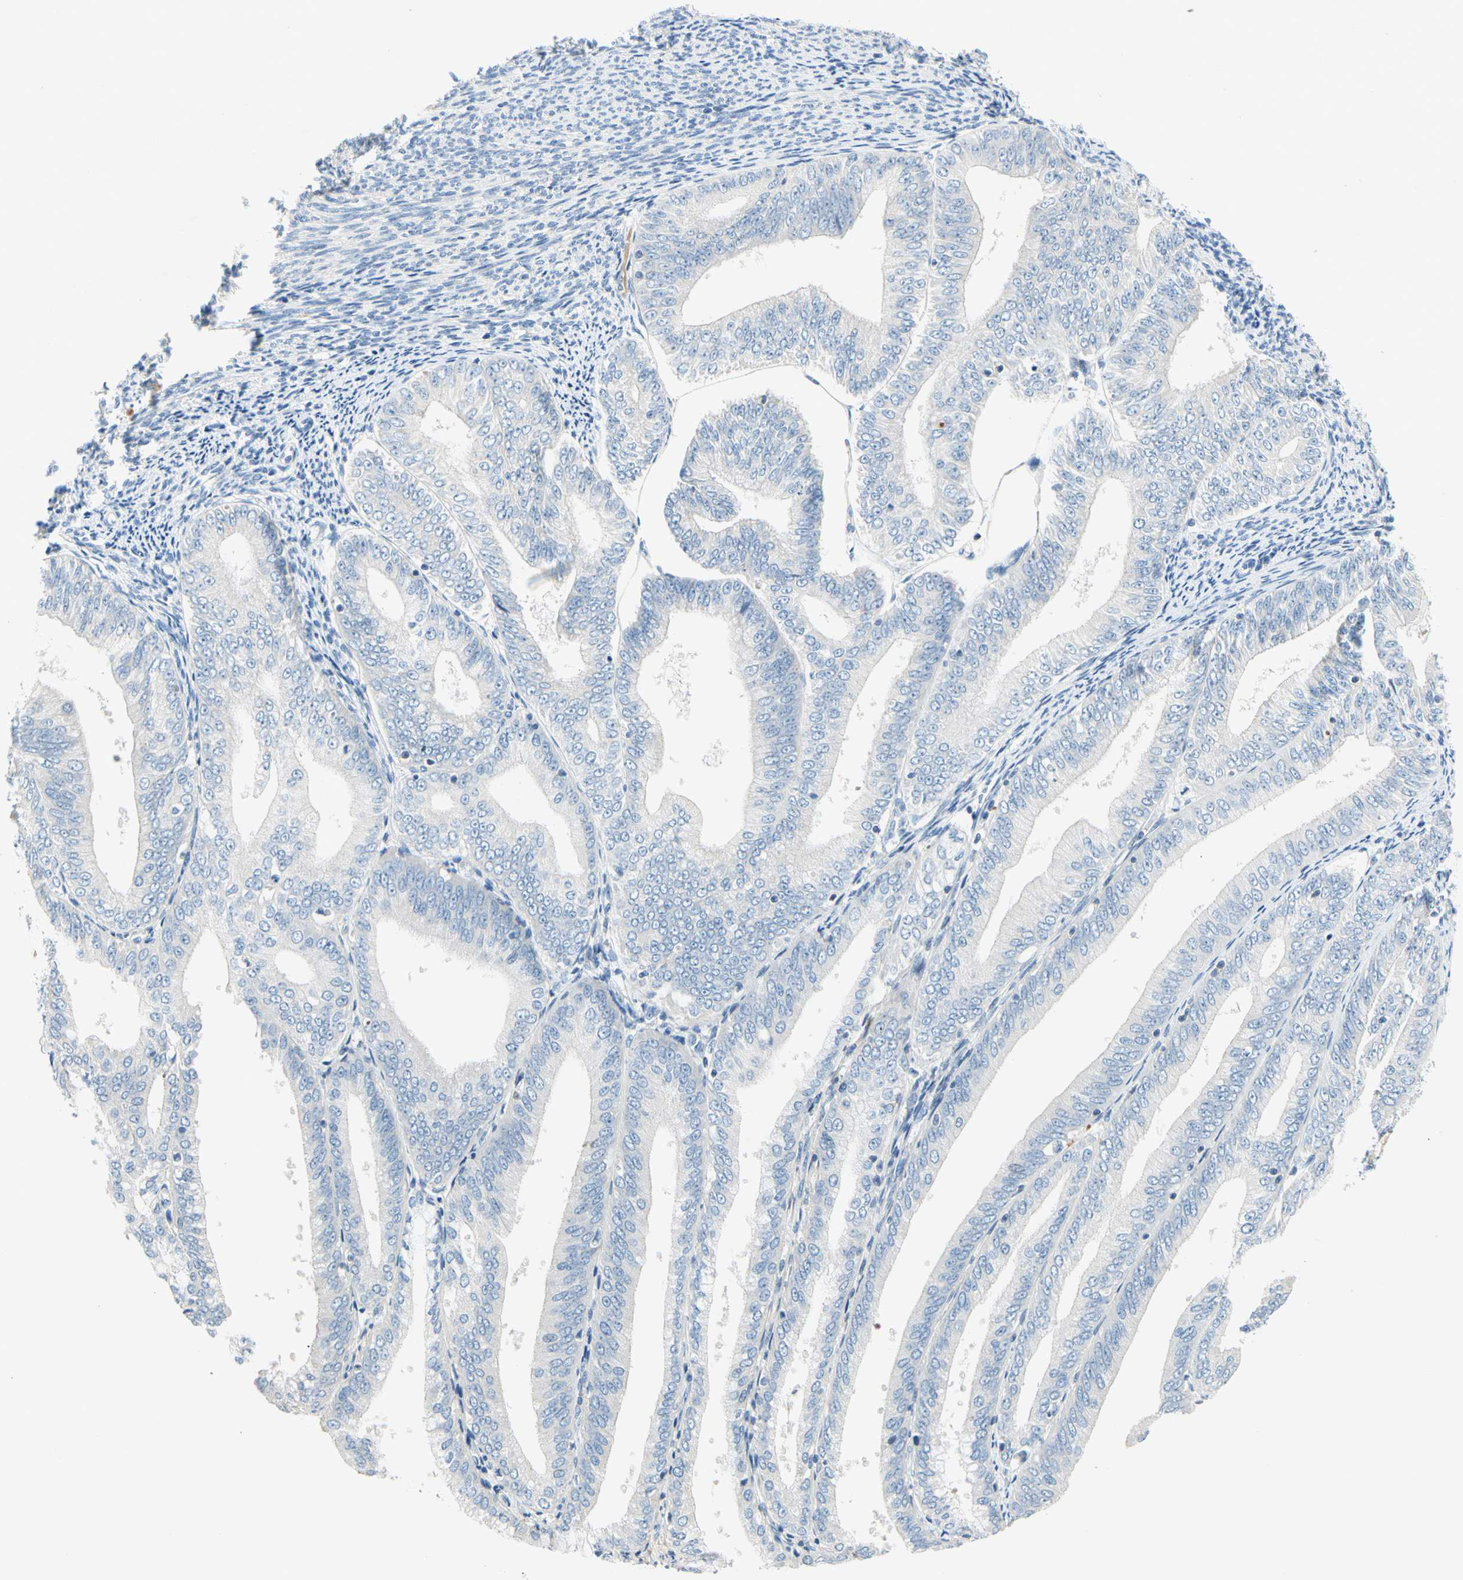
{"staining": {"intensity": "negative", "quantity": "none", "location": "none"}, "tissue": "endometrial cancer", "cell_type": "Tumor cells", "image_type": "cancer", "snomed": [{"axis": "morphology", "description": "Adenocarcinoma, NOS"}, {"axis": "topography", "description": "Endometrium"}], "caption": "Immunohistochemical staining of human endometrial cancer demonstrates no significant staining in tumor cells. Nuclei are stained in blue.", "gene": "CCM2L", "patient": {"sex": "female", "age": 63}}